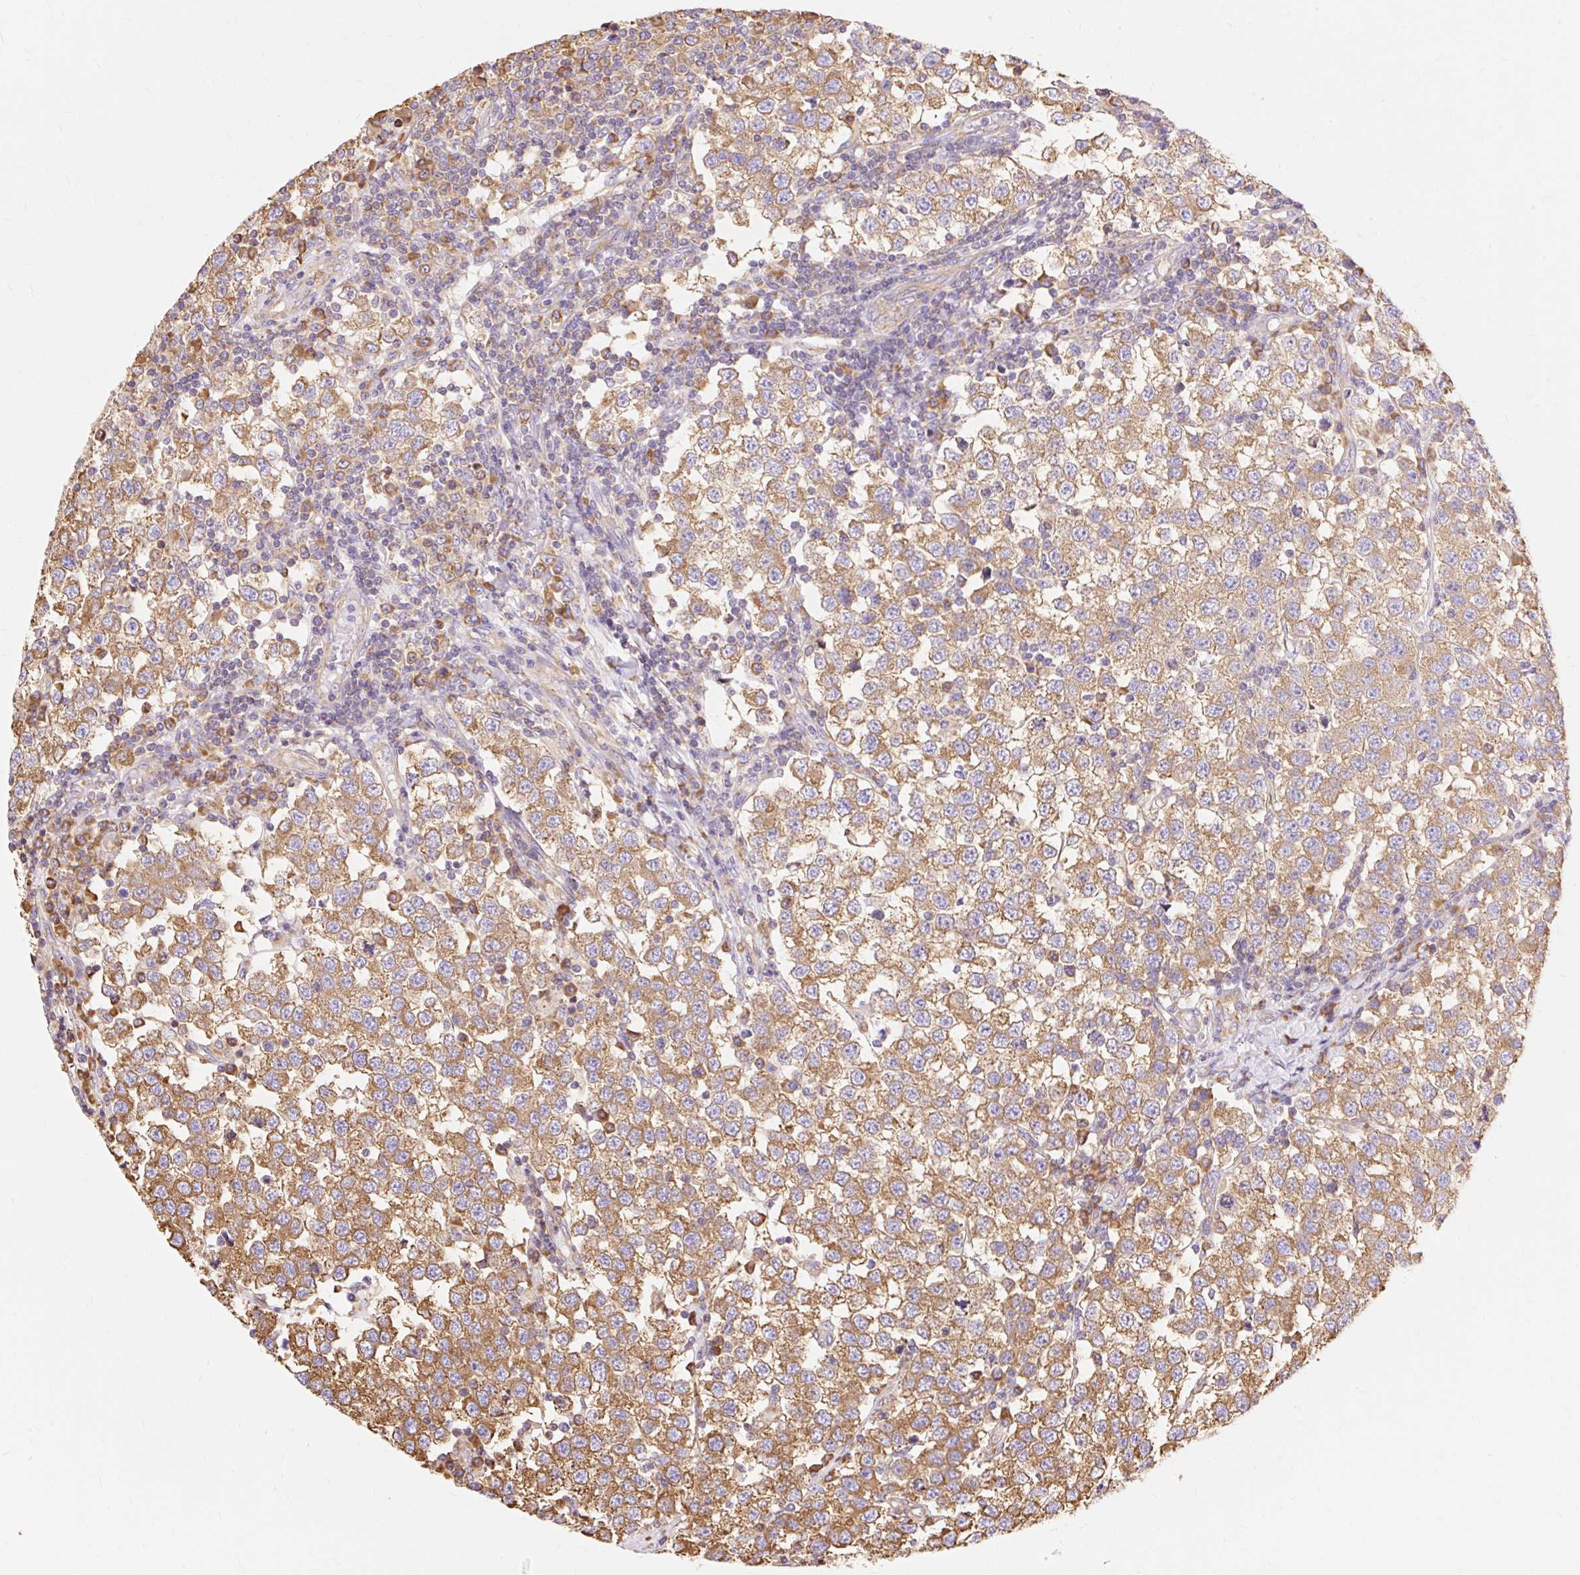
{"staining": {"intensity": "moderate", "quantity": ">75%", "location": "cytoplasmic/membranous"}, "tissue": "testis cancer", "cell_type": "Tumor cells", "image_type": "cancer", "snomed": [{"axis": "morphology", "description": "Seminoma, NOS"}, {"axis": "topography", "description": "Testis"}], "caption": "This image reveals IHC staining of human testis cancer, with medium moderate cytoplasmic/membranous staining in approximately >75% of tumor cells.", "gene": "RPS17", "patient": {"sex": "male", "age": 34}}